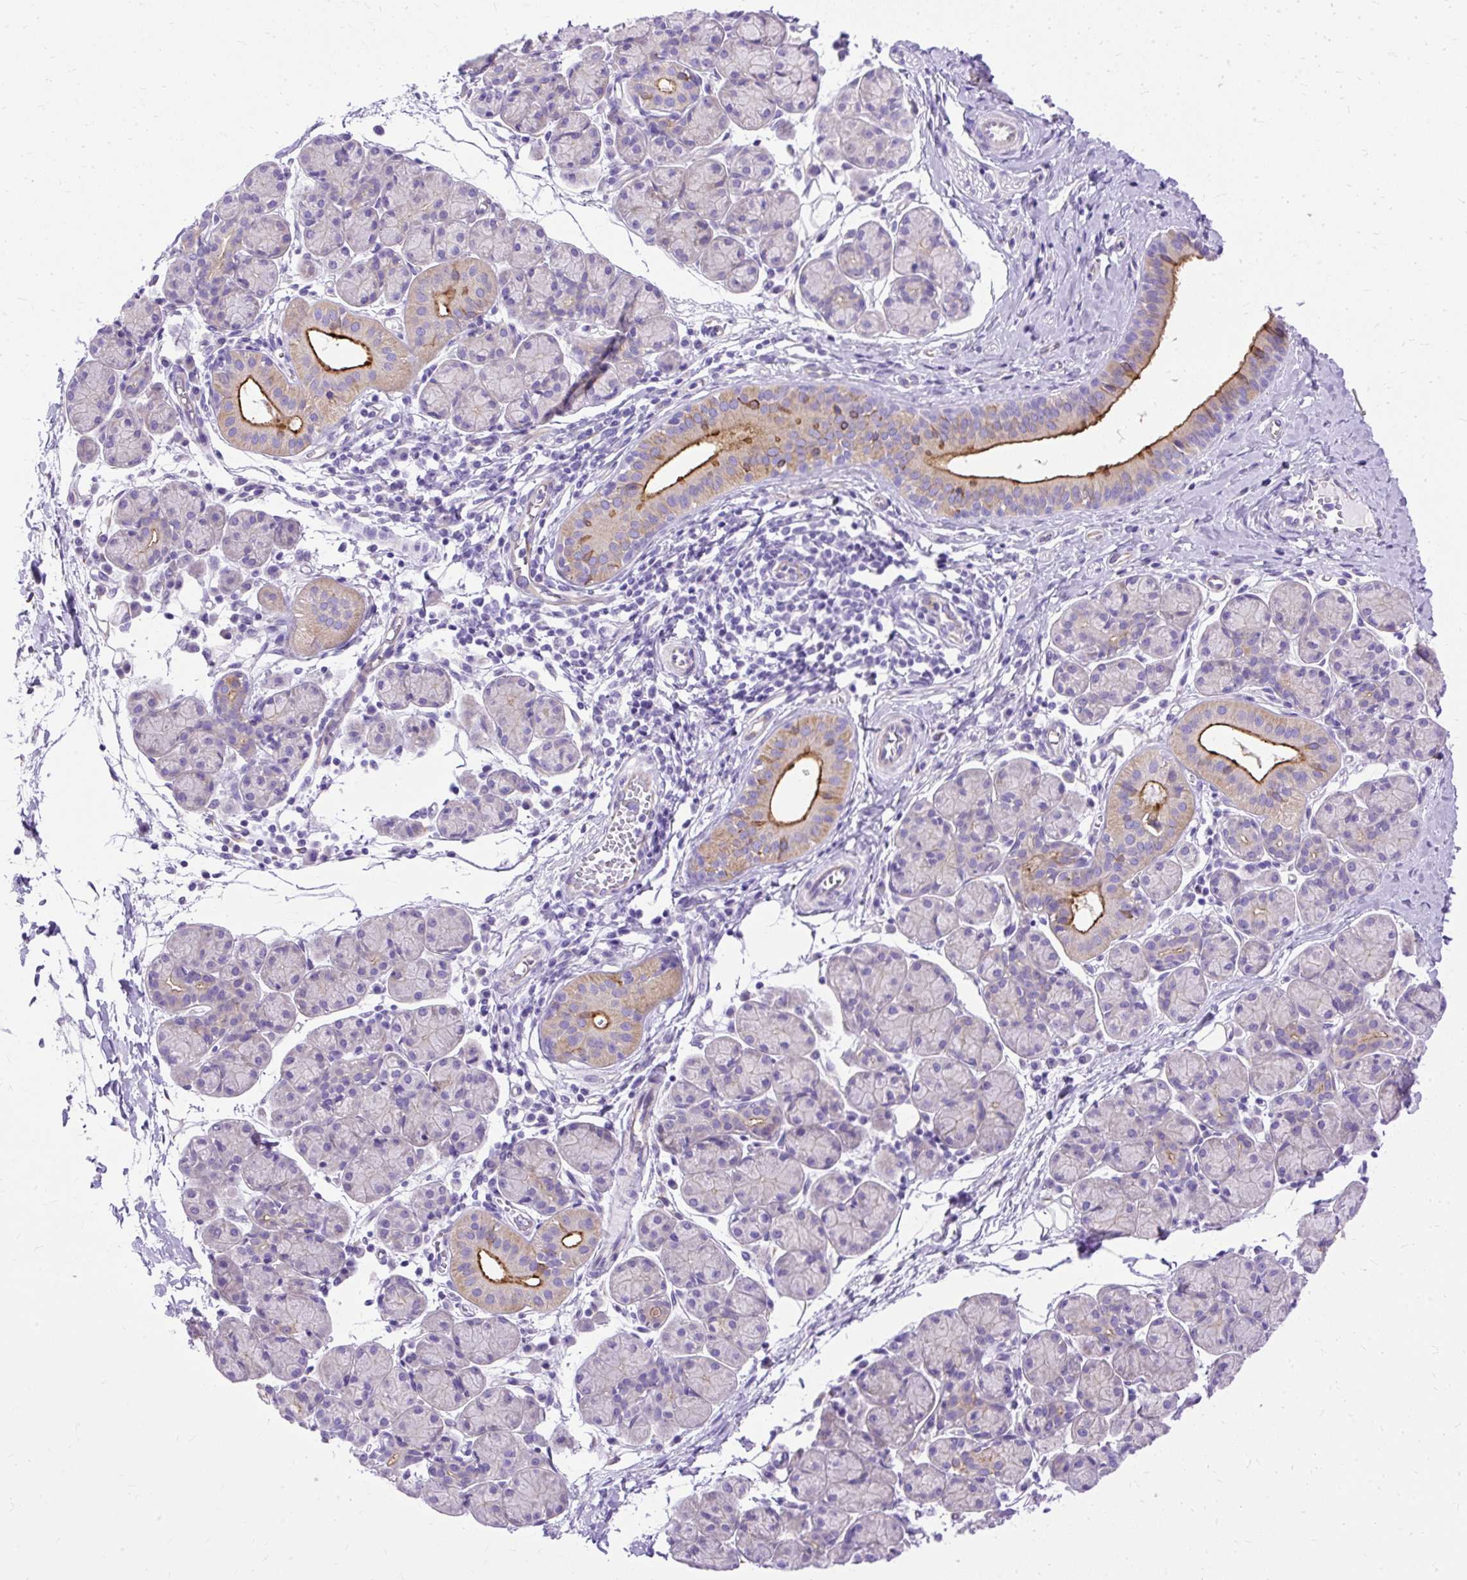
{"staining": {"intensity": "strong", "quantity": "<25%", "location": "cytoplasmic/membranous"}, "tissue": "salivary gland", "cell_type": "Glandular cells", "image_type": "normal", "snomed": [{"axis": "morphology", "description": "Normal tissue, NOS"}, {"axis": "morphology", "description": "Inflammation, NOS"}, {"axis": "topography", "description": "Lymph node"}, {"axis": "topography", "description": "Salivary gland"}], "caption": "Immunohistochemistry micrograph of normal human salivary gland stained for a protein (brown), which displays medium levels of strong cytoplasmic/membranous expression in approximately <25% of glandular cells.", "gene": "MYO6", "patient": {"sex": "male", "age": 3}}